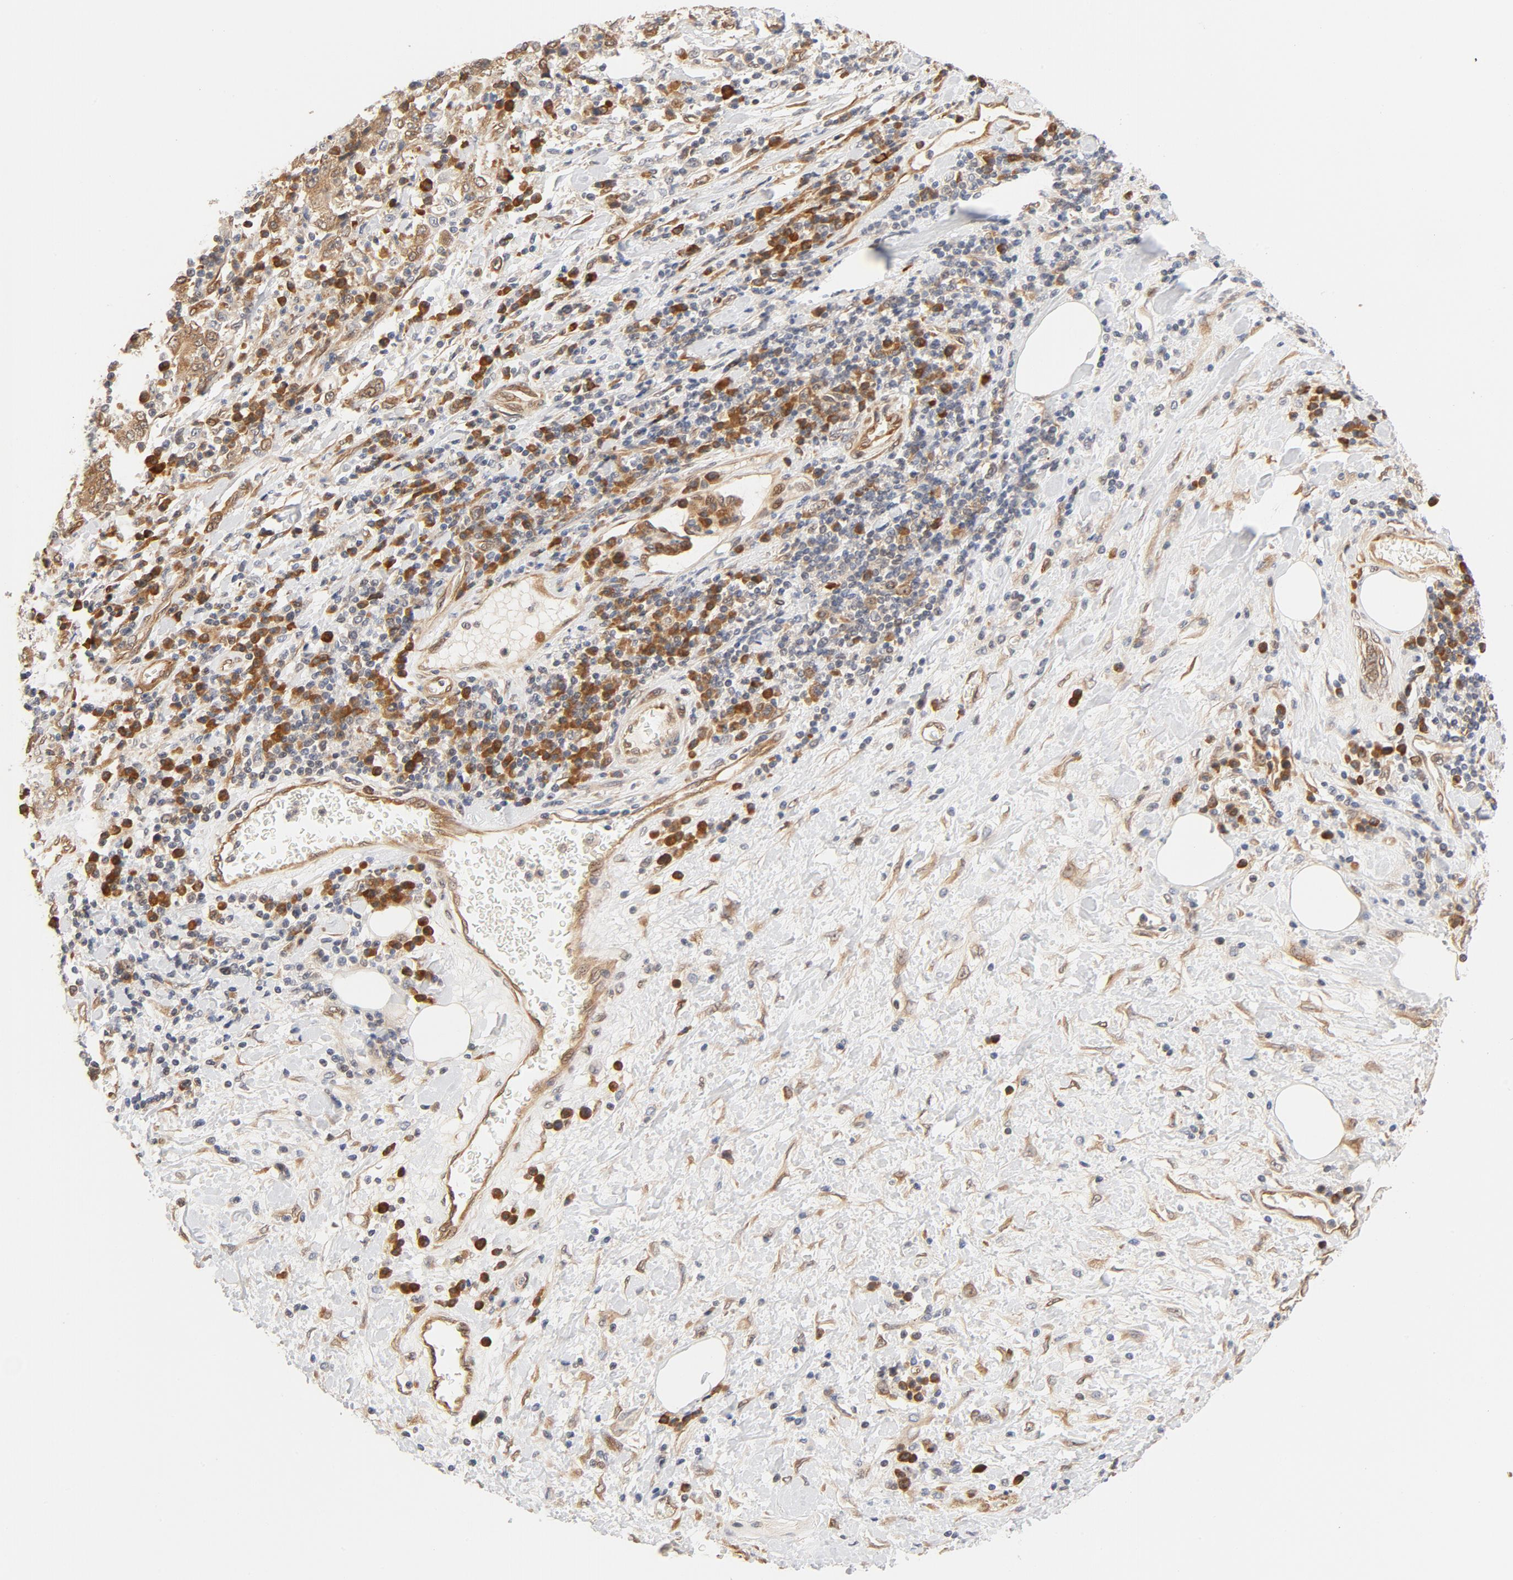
{"staining": {"intensity": "moderate", "quantity": ">75%", "location": "cytoplasmic/membranous"}, "tissue": "stomach cancer", "cell_type": "Tumor cells", "image_type": "cancer", "snomed": [{"axis": "morphology", "description": "Normal tissue, NOS"}, {"axis": "morphology", "description": "Adenocarcinoma, NOS"}, {"axis": "topography", "description": "Stomach, upper"}, {"axis": "topography", "description": "Stomach"}], "caption": "Approximately >75% of tumor cells in human stomach adenocarcinoma show moderate cytoplasmic/membranous protein expression as visualized by brown immunohistochemical staining.", "gene": "EIF4E", "patient": {"sex": "male", "age": 59}}